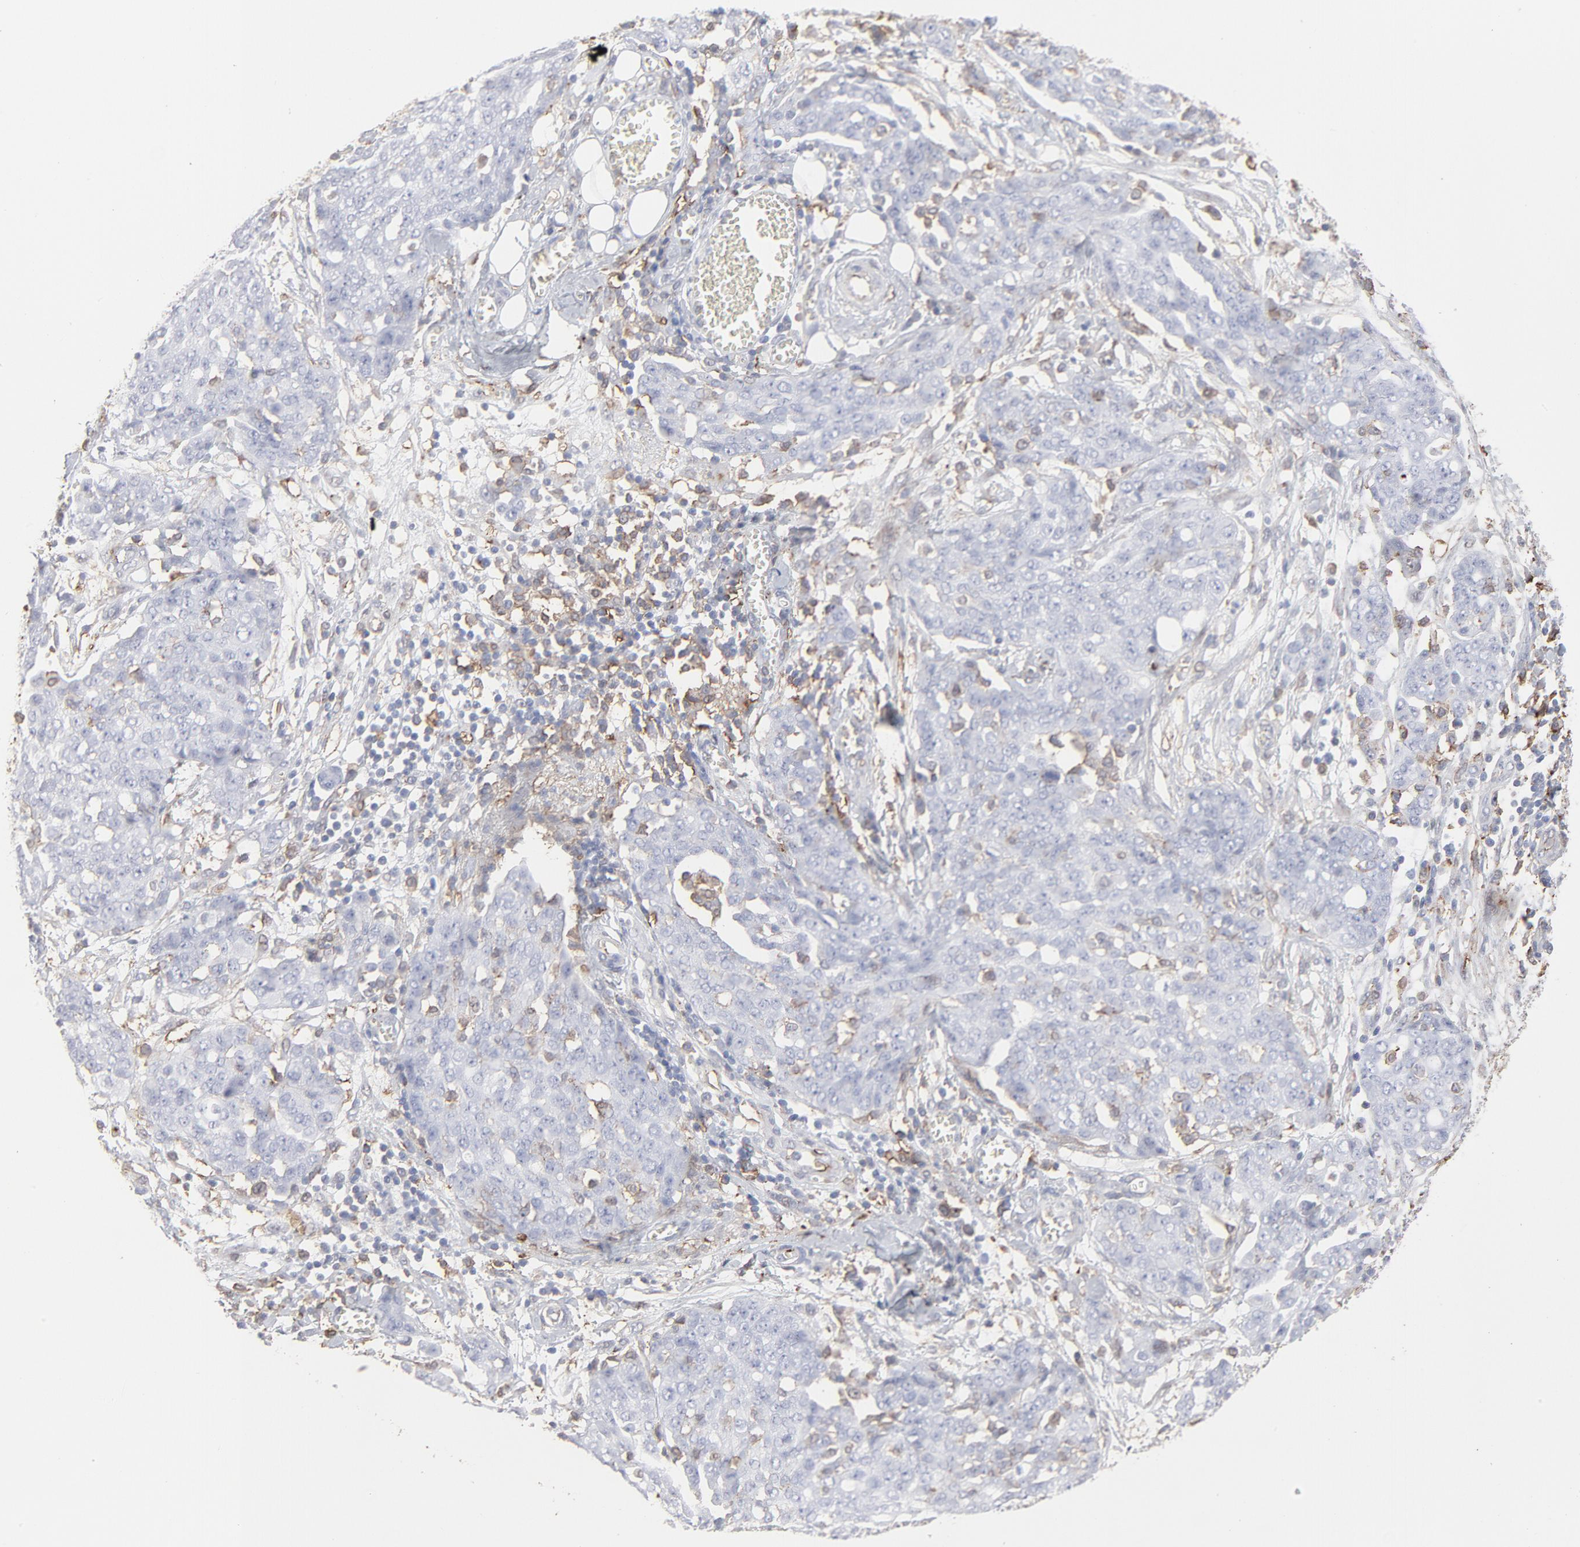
{"staining": {"intensity": "weak", "quantity": "<25%", "location": "cytoplasmic/membranous"}, "tissue": "ovarian cancer", "cell_type": "Tumor cells", "image_type": "cancer", "snomed": [{"axis": "morphology", "description": "Cystadenocarcinoma, serous, NOS"}, {"axis": "topography", "description": "Soft tissue"}, {"axis": "topography", "description": "Ovary"}], "caption": "The micrograph exhibits no significant positivity in tumor cells of ovarian serous cystadenocarcinoma.", "gene": "ANXA5", "patient": {"sex": "female", "age": 57}}